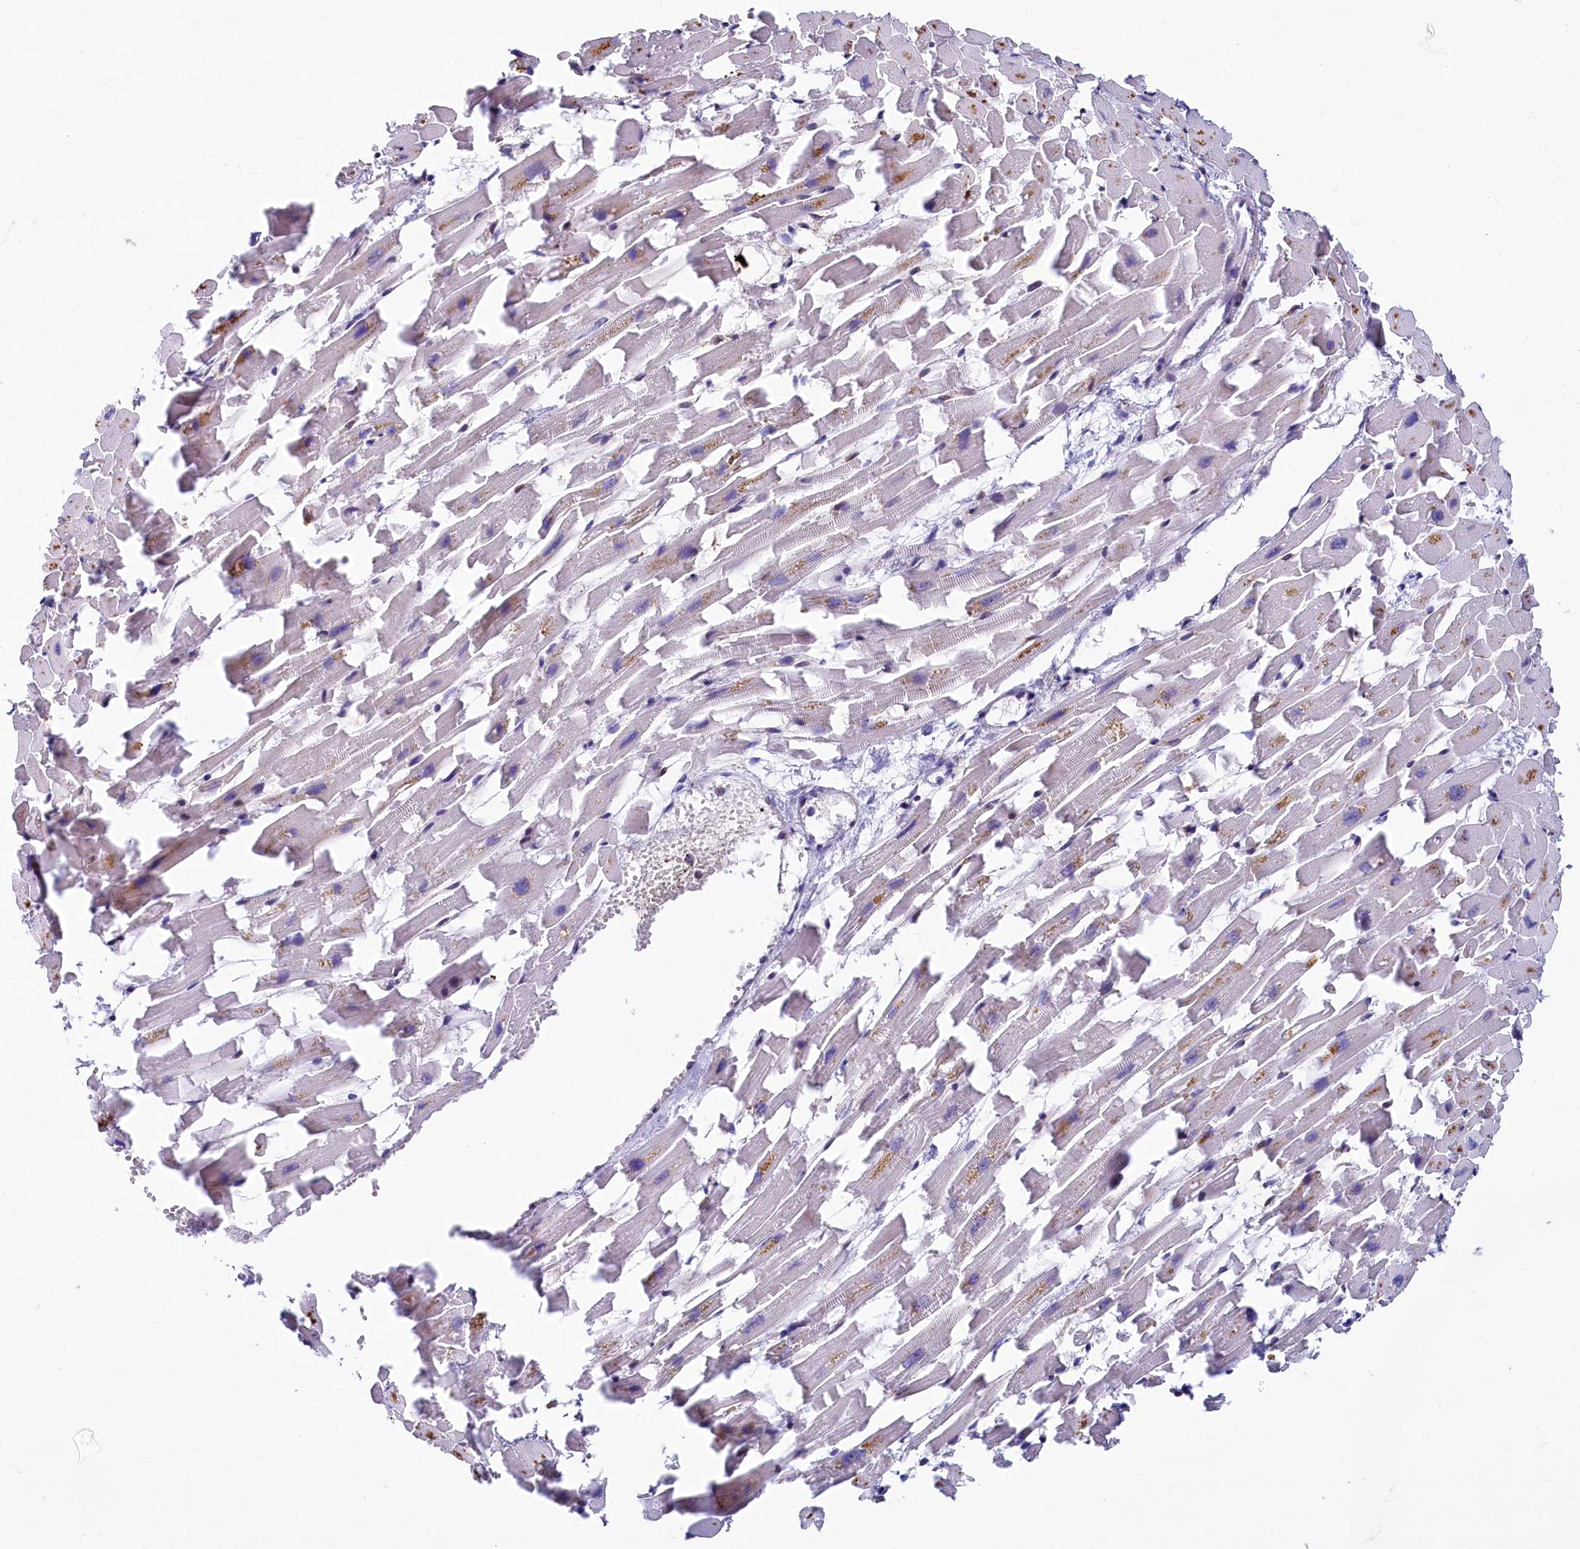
{"staining": {"intensity": "weak", "quantity": "25%-75%", "location": "nuclear"}, "tissue": "heart muscle", "cell_type": "Cardiomyocytes", "image_type": "normal", "snomed": [{"axis": "morphology", "description": "Normal tissue, NOS"}, {"axis": "topography", "description": "Heart"}], "caption": "The histopathology image demonstrates immunohistochemical staining of normal heart muscle. There is weak nuclear staining is appreciated in about 25%-75% of cardiomyocytes. The protein of interest is shown in brown color, while the nuclei are stained blue.", "gene": "TCOF1", "patient": {"sex": "female", "age": 64}}